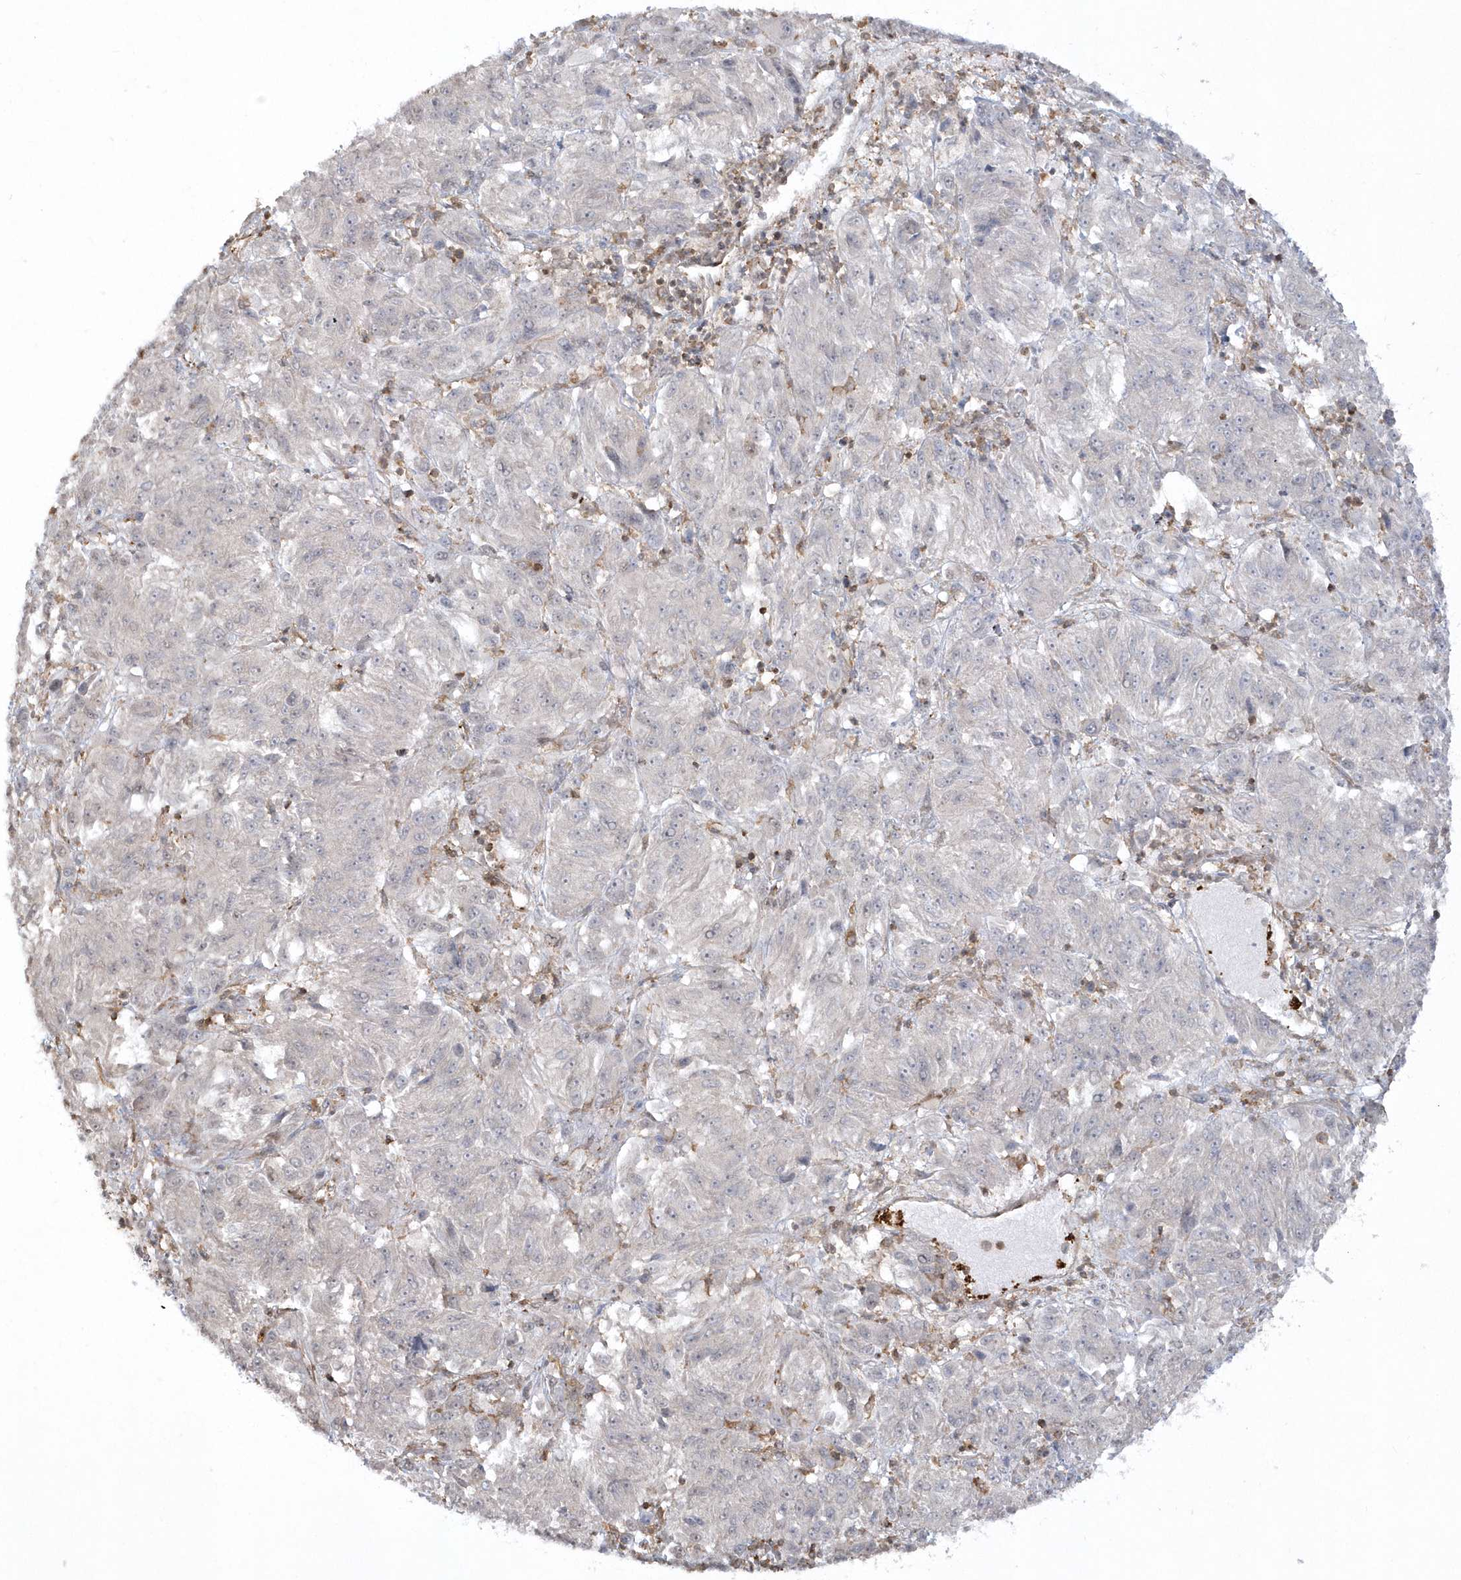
{"staining": {"intensity": "negative", "quantity": "none", "location": "none"}, "tissue": "melanoma", "cell_type": "Tumor cells", "image_type": "cancer", "snomed": [{"axis": "morphology", "description": "Malignant melanoma, Metastatic site"}, {"axis": "topography", "description": "Lung"}], "caption": "A histopathology image of malignant melanoma (metastatic site) stained for a protein exhibits no brown staining in tumor cells.", "gene": "BSN", "patient": {"sex": "male", "age": 64}}